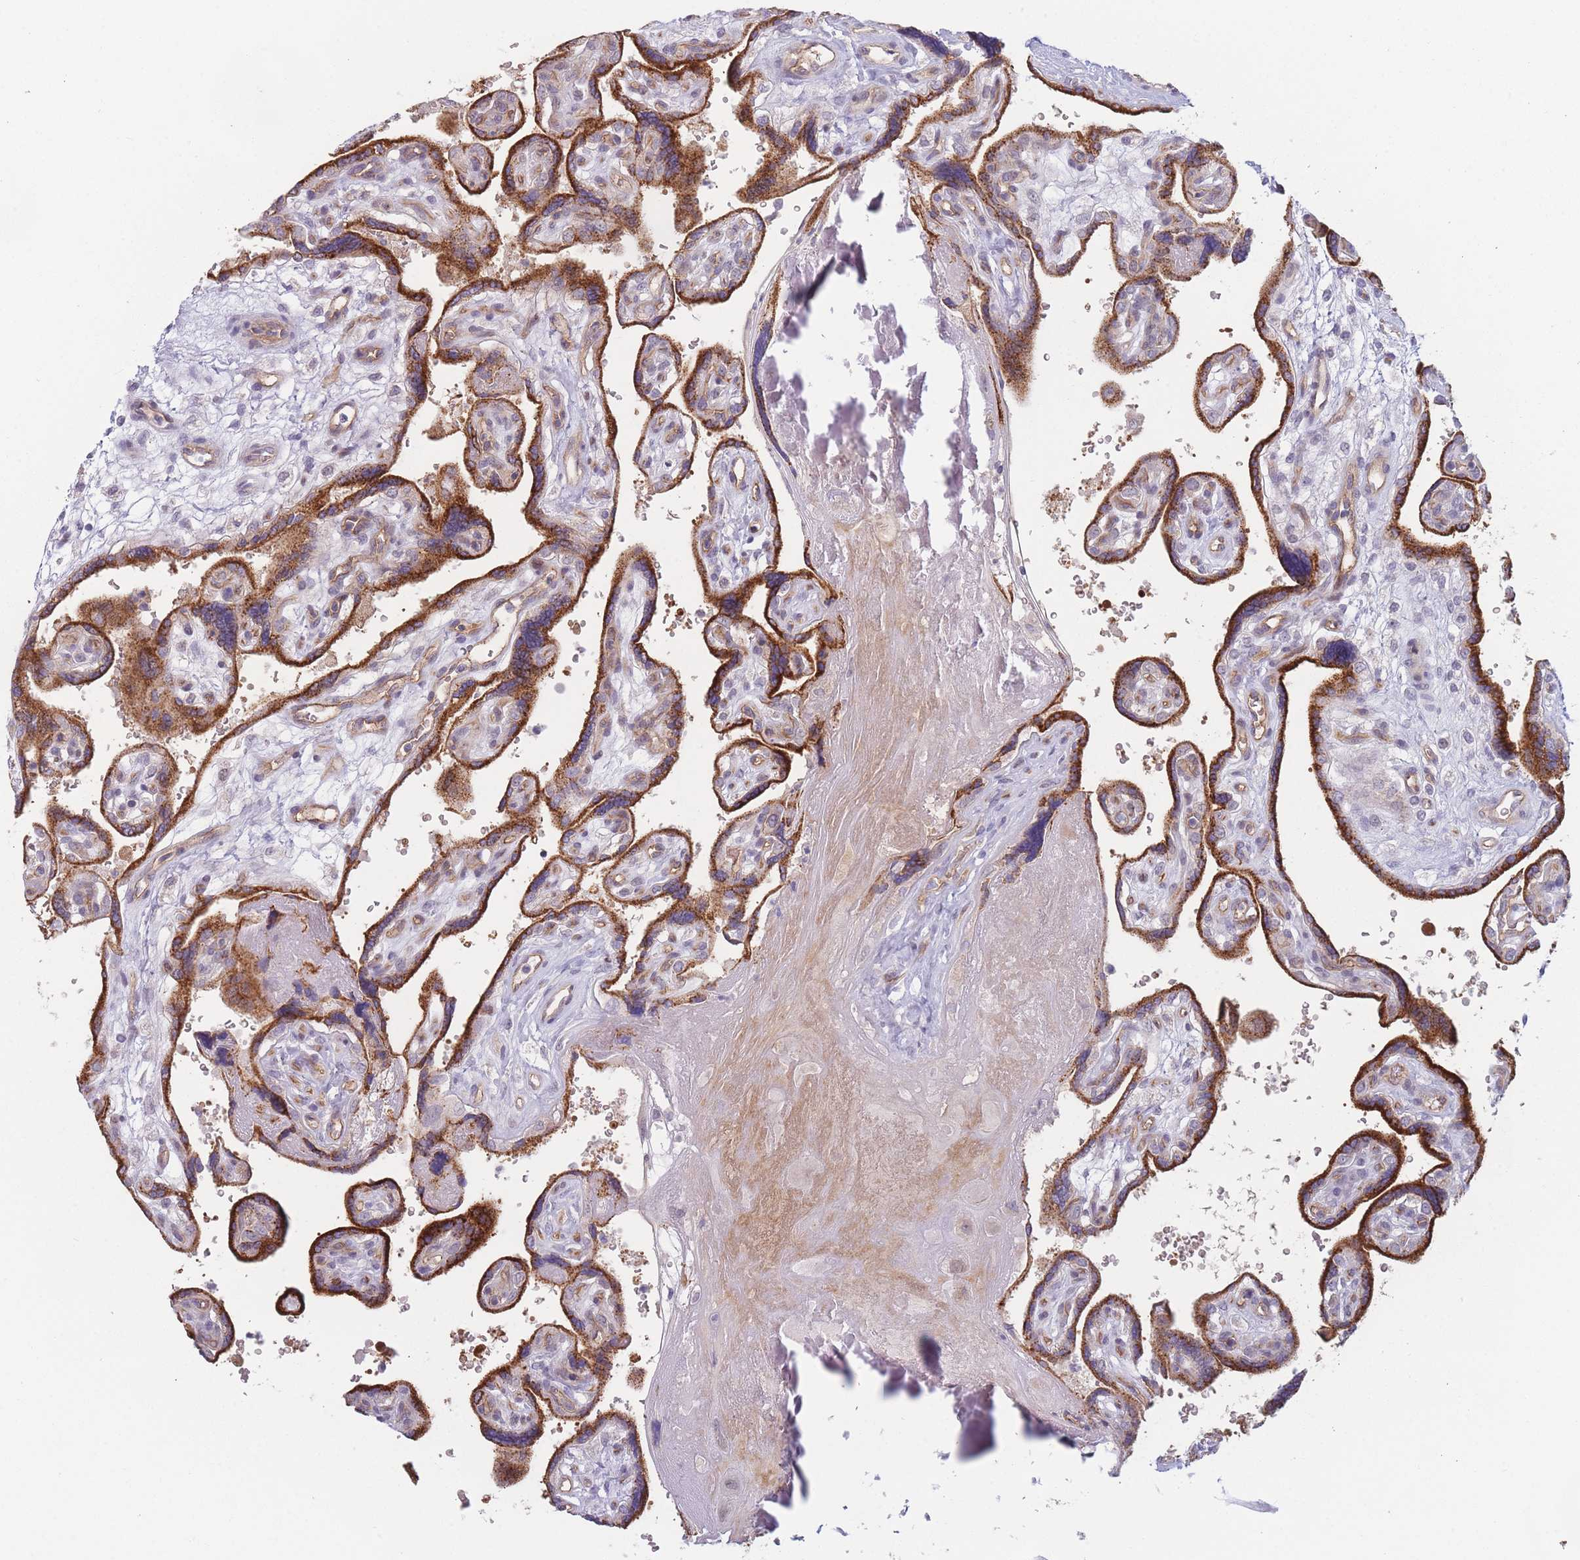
{"staining": {"intensity": "strong", "quantity": ">75%", "location": "cytoplasmic/membranous"}, "tissue": "placenta", "cell_type": "Trophoblastic cells", "image_type": "normal", "snomed": [{"axis": "morphology", "description": "Normal tissue, NOS"}, {"axis": "topography", "description": "Placenta"}], "caption": "High-magnification brightfield microscopy of normal placenta stained with DAB (3,3'-diaminobenzidine) (brown) and counterstained with hematoxylin (blue). trophoblastic cells exhibit strong cytoplasmic/membranous staining is appreciated in about>75% of cells.", "gene": "FAM227B", "patient": {"sex": "female", "age": 39}}